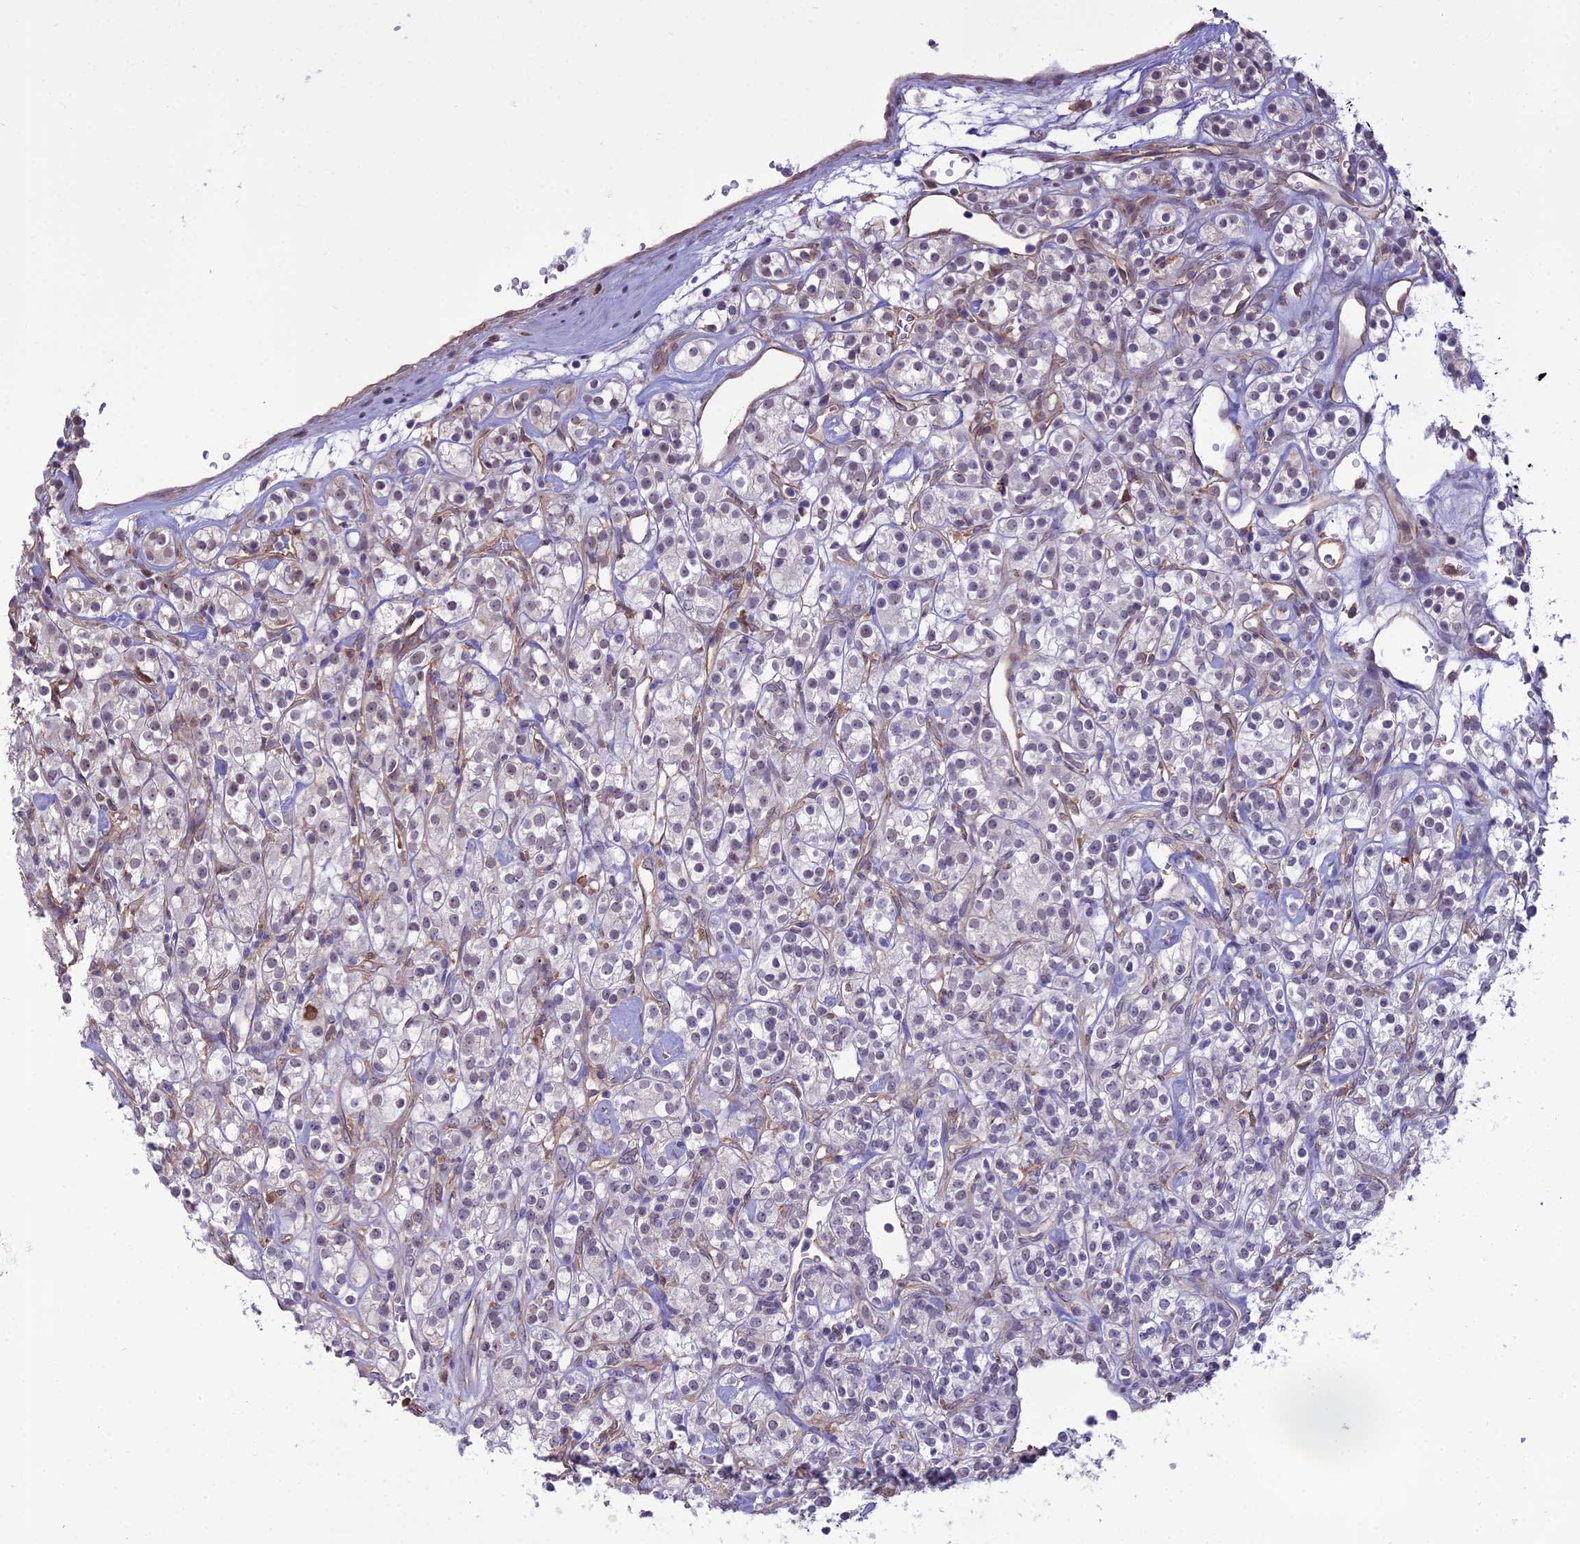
{"staining": {"intensity": "weak", "quantity": "25%-75%", "location": "nuclear"}, "tissue": "renal cancer", "cell_type": "Tumor cells", "image_type": "cancer", "snomed": [{"axis": "morphology", "description": "Adenocarcinoma, NOS"}, {"axis": "topography", "description": "Kidney"}], "caption": "A brown stain shows weak nuclear expression of a protein in renal adenocarcinoma tumor cells.", "gene": "BLNK", "patient": {"sex": "male", "age": 77}}